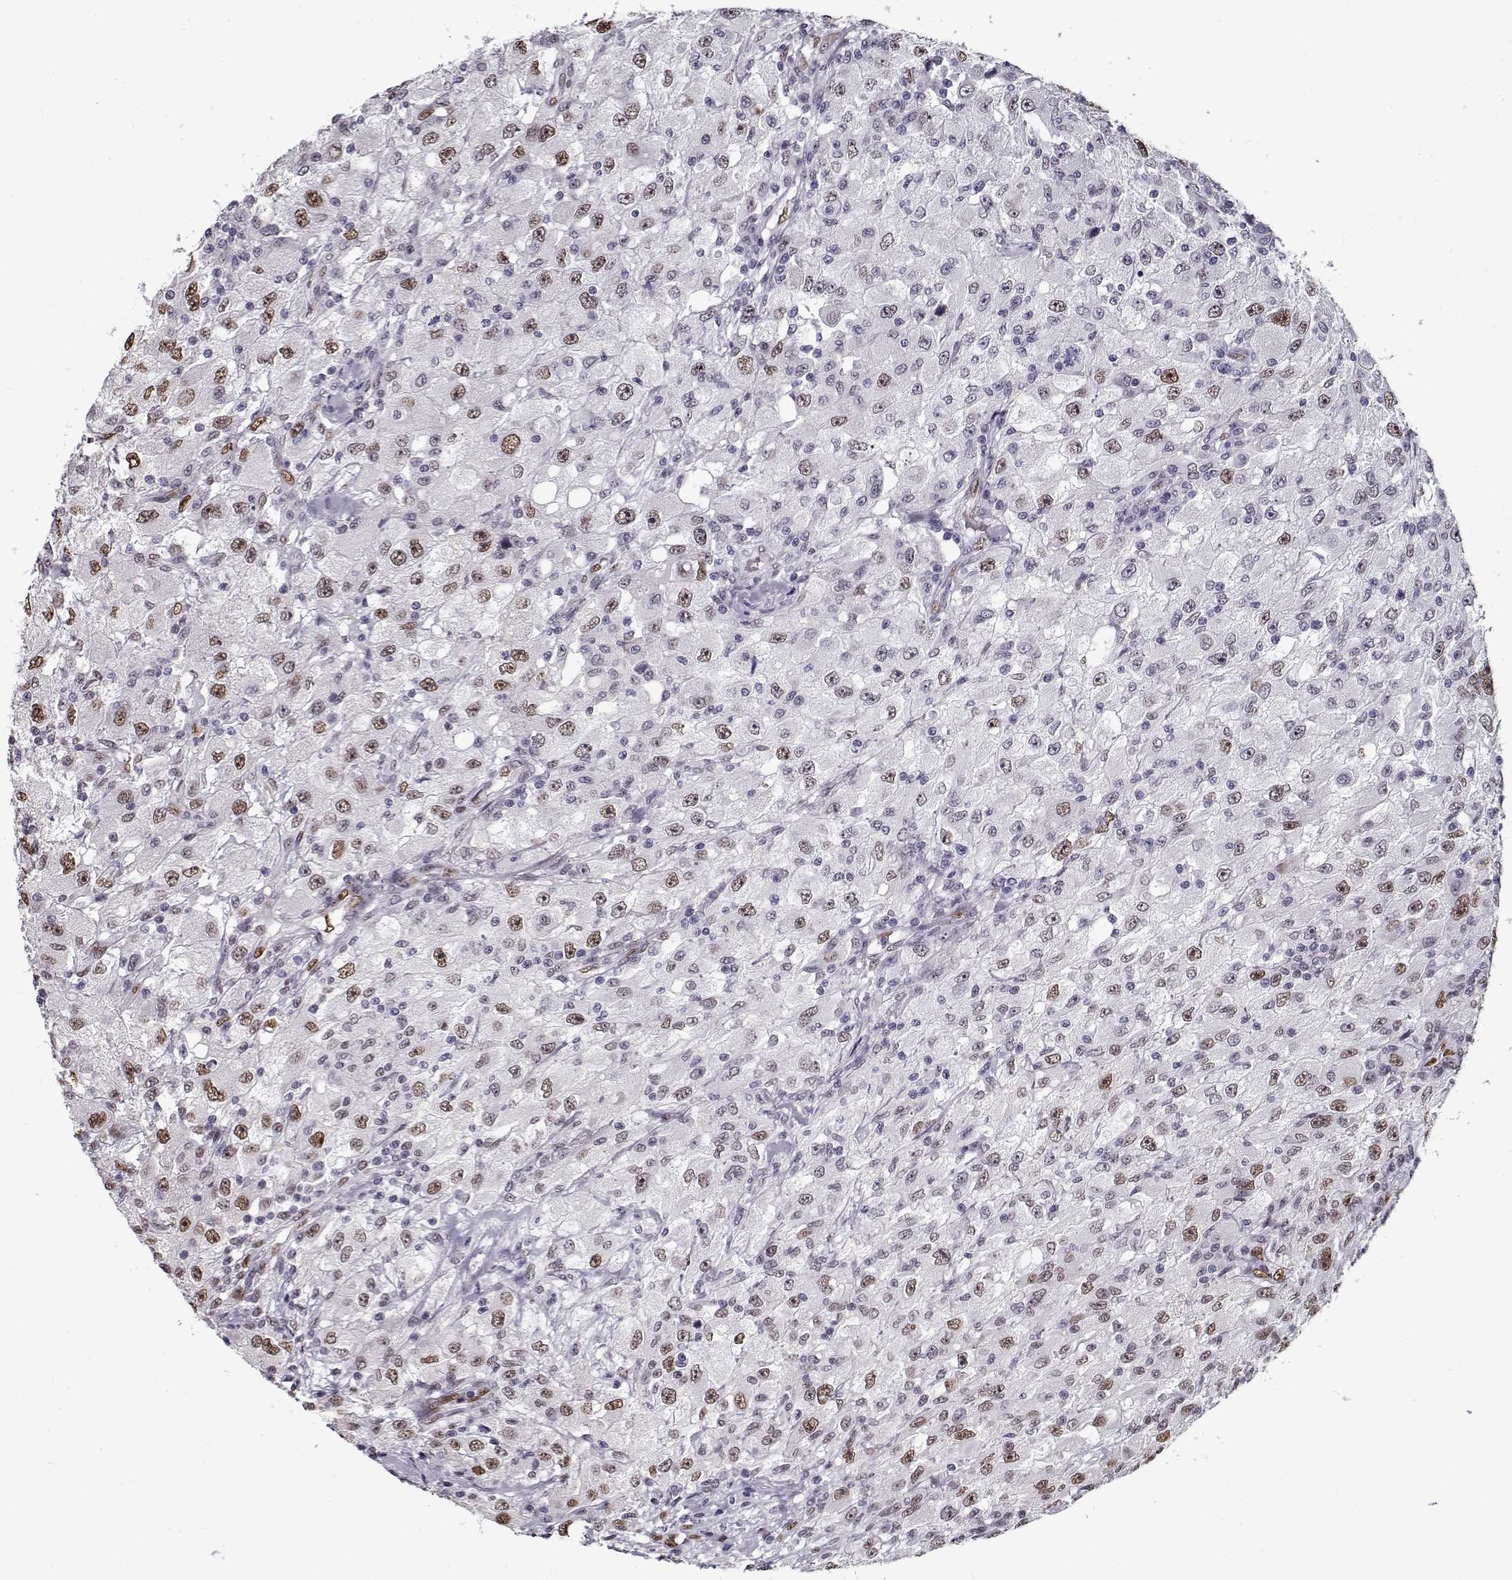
{"staining": {"intensity": "moderate", "quantity": "25%-75%", "location": "nuclear"}, "tissue": "renal cancer", "cell_type": "Tumor cells", "image_type": "cancer", "snomed": [{"axis": "morphology", "description": "Adenocarcinoma, NOS"}, {"axis": "topography", "description": "Kidney"}], "caption": "Human renal cancer stained for a protein (brown) reveals moderate nuclear positive positivity in approximately 25%-75% of tumor cells.", "gene": "PRMT8", "patient": {"sex": "female", "age": 67}}